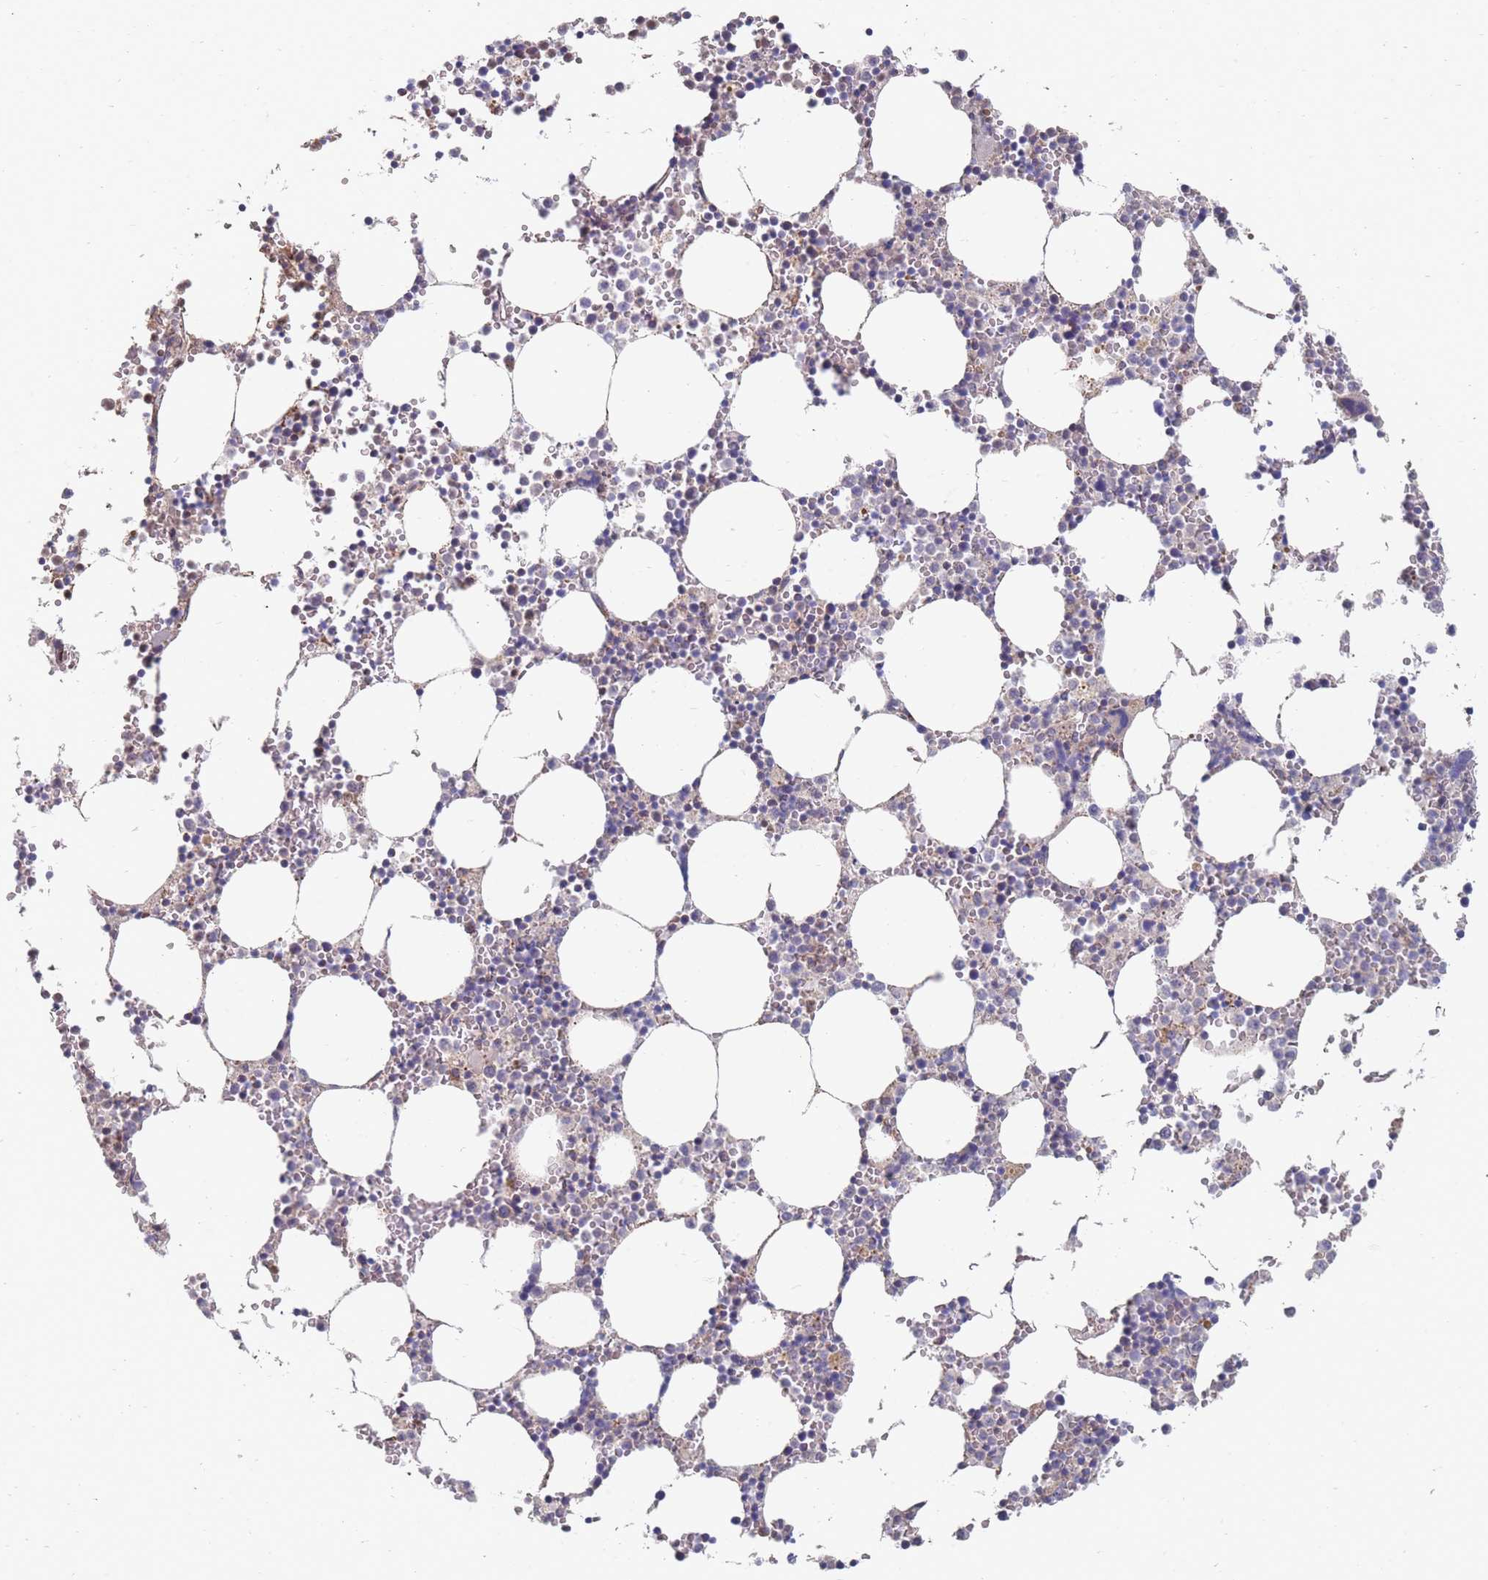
{"staining": {"intensity": "negative", "quantity": "none", "location": "none"}, "tissue": "bone marrow", "cell_type": "Hematopoietic cells", "image_type": "normal", "snomed": [{"axis": "morphology", "description": "Normal tissue, NOS"}, {"axis": "topography", "description": "Bone marrow"}], "caption": "Human bone marrow stained for a protein using immunohistochemistry shows no expression in hematopoietic cells.", "gene": "NUB1", "patient": {"sex": "female", "age": 64}}